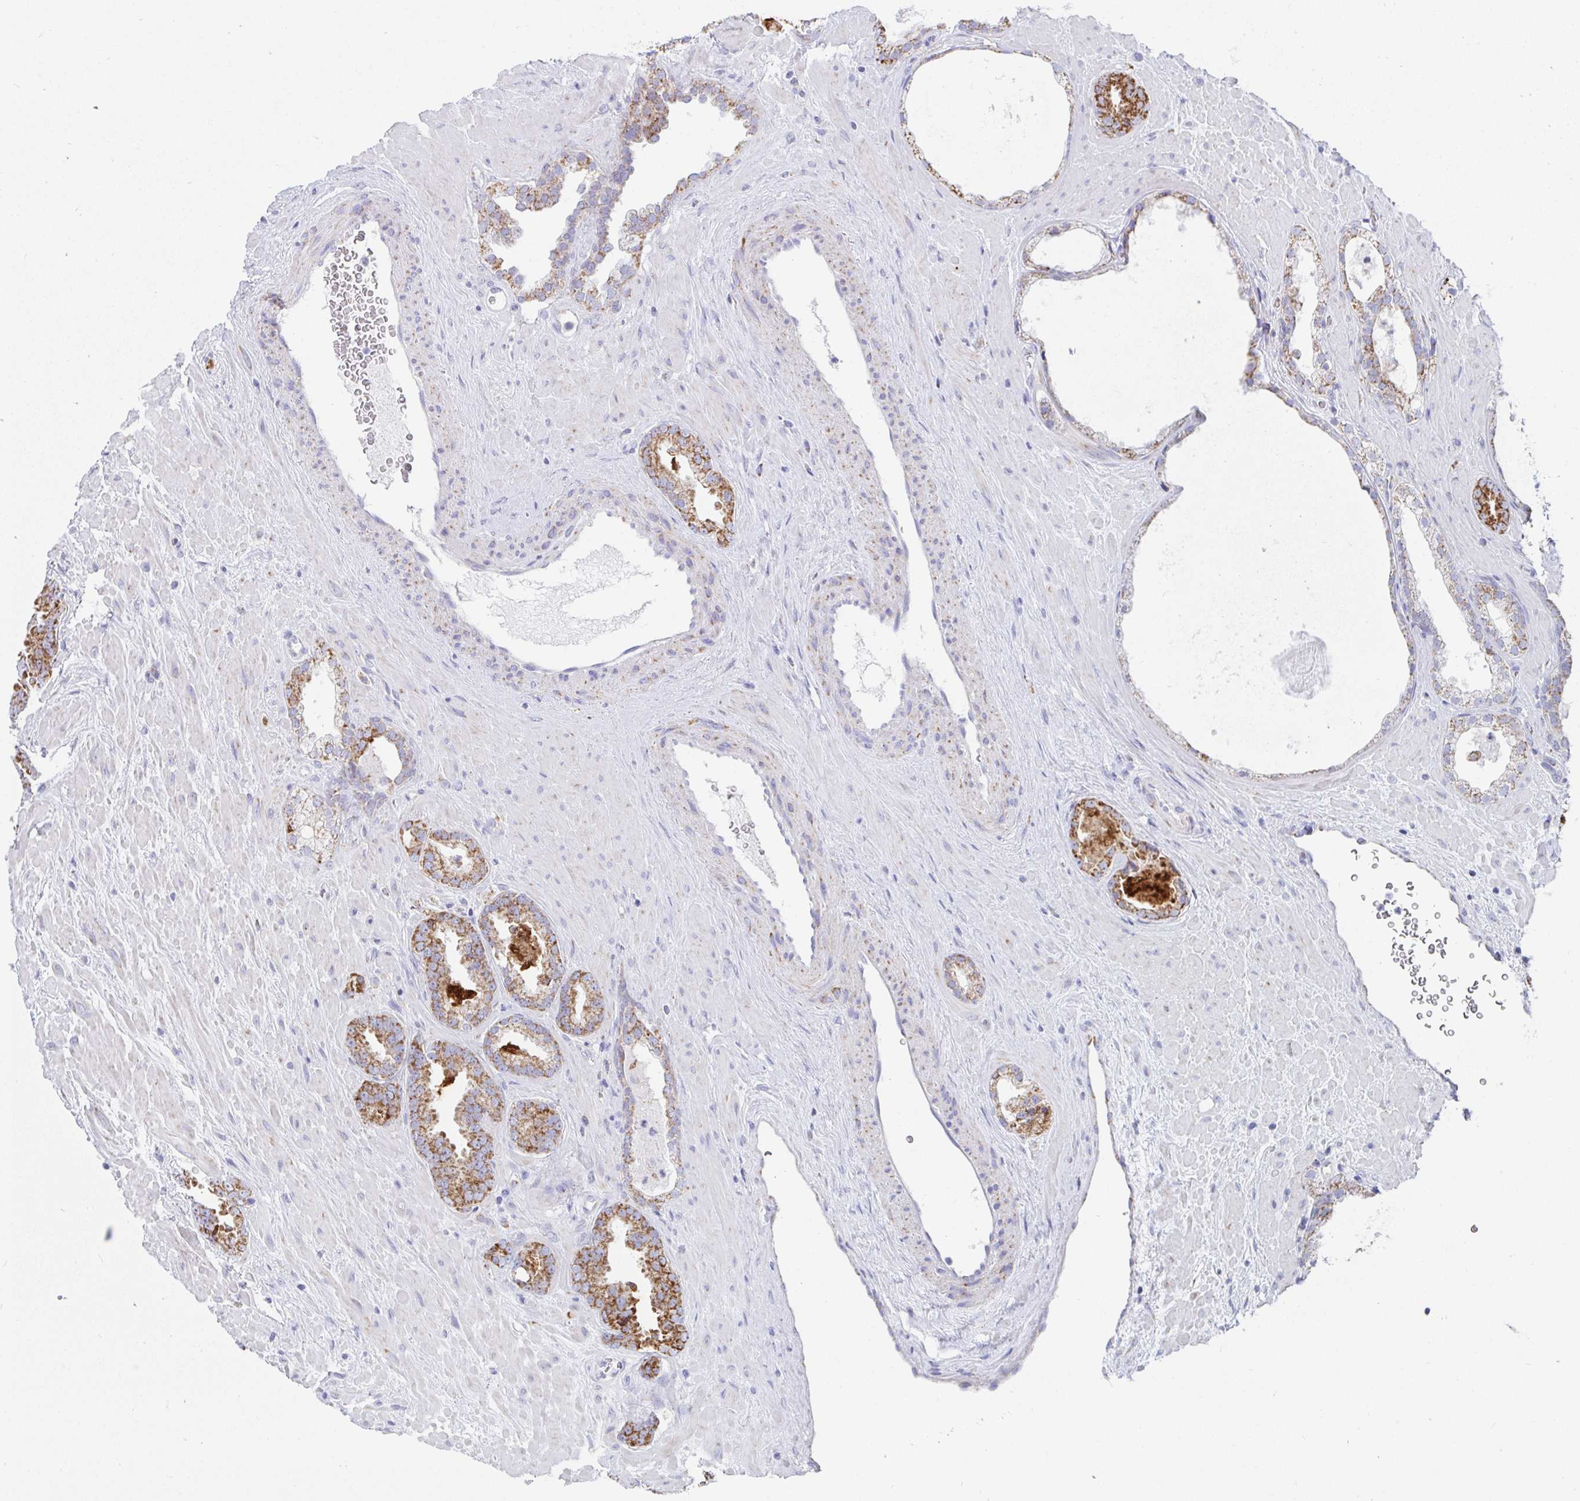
{"staining": {"intensity": "moderate", "quantity": ">75%", "location": "cytoplasmic/membranous"}, "tissue": "prostate cancer", "cell_type": "Tumor cells", "image_type": "cancer", "snomed": [{"axis": "morphology", "description": "Adenocarcinoma, Low grade"}, {"axis": "topography", "description": "Prostate"}], "caption": "Immunohistochemical staining of prostate cancer (adenocarcinoma (low-grade)) exhibits medium levels of moderate cytoplasmic/membranous protein expression in approximately >75% of tumor cells.", "gene": "AIFM1", "patient": {"sex": "male", "age": 62}}